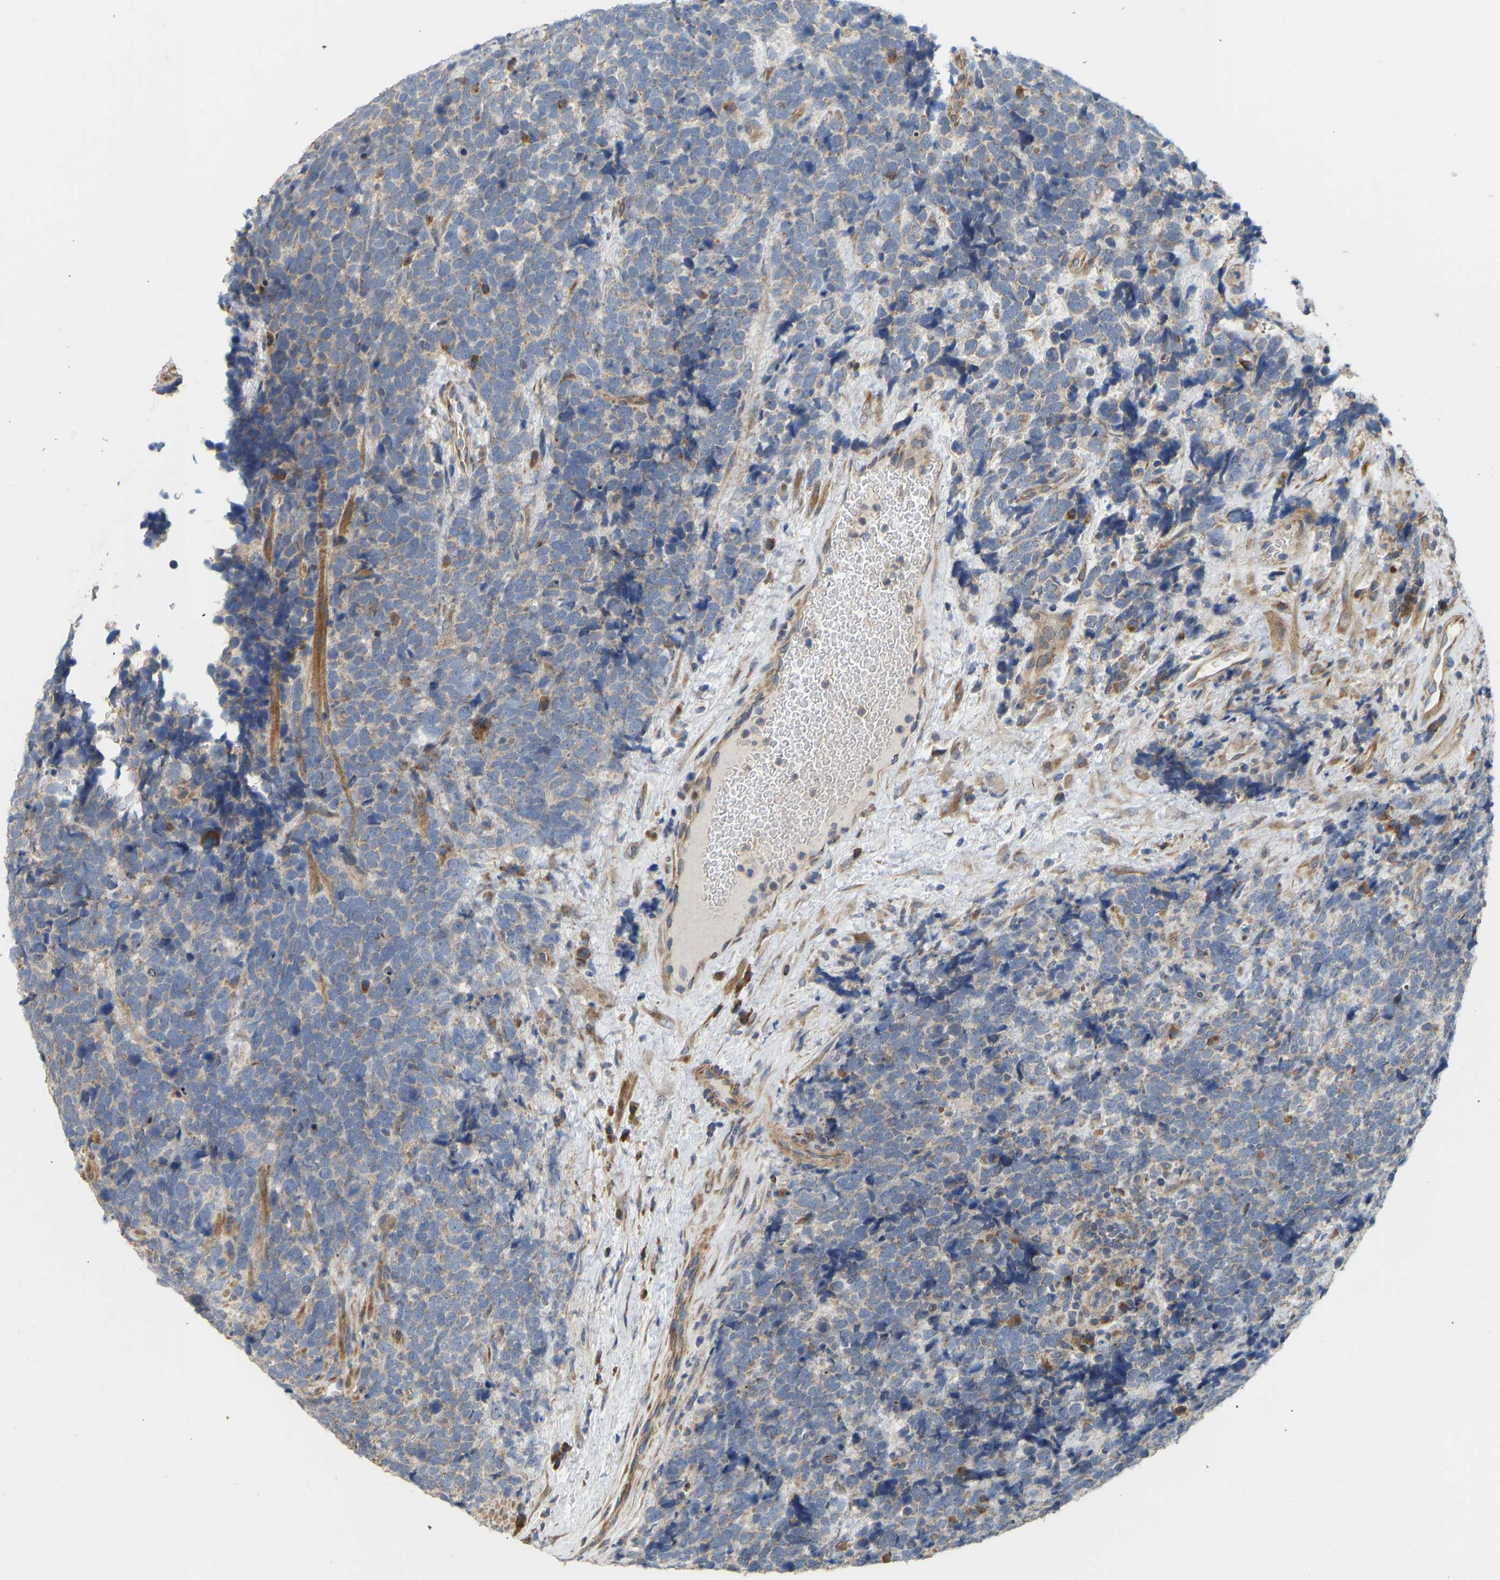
{"staining": {"intensity": "weak", "quantity": "<25%", "location": "cytoplasmic/membranous"}, "tissue": "urothelial cancer", "cell_type": "Tumor cells", "image_type": "cancer", "snomed": [{"axis": "morphology", "description": "Urothelial carcinoma, Low grade"}, {"axis": "topography", "description": "Urinary bladder"}], "caption": "Human urothelial carcinoma (low-grade) stained for a protein using immunohistochemistry demonstrates no staining in tumor cells.", "gene": "HACD2", "patient": {"sex": "male", "age": 64}}